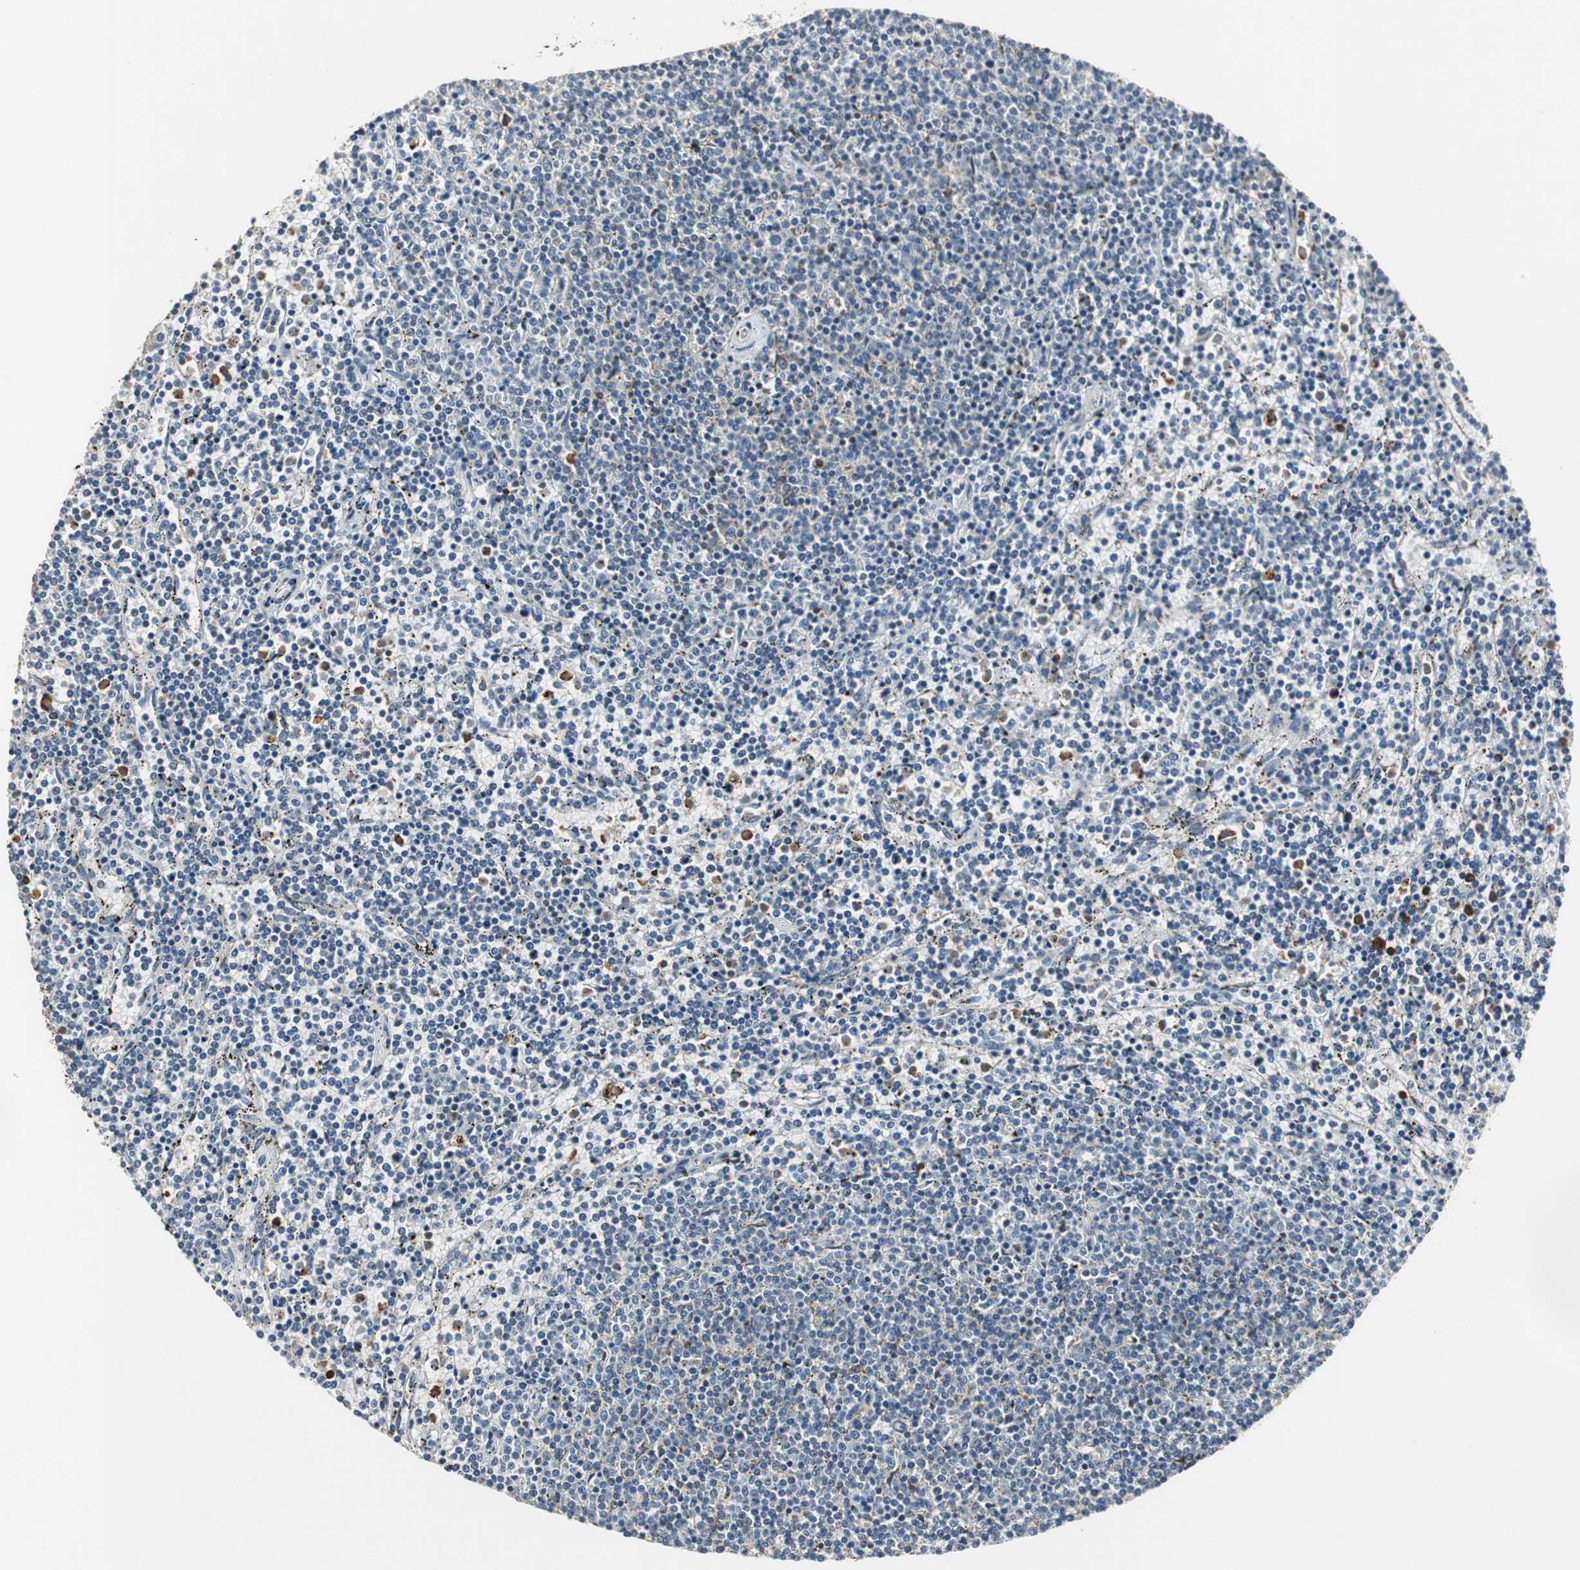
{"staining": {"intensity": "weak", "quantity": "25%-75%", "location": "cytoplasmic/membranous"}, "tissue": "lymphoma", "cell_type": "Tumor cells", "image_type": "cancer", "snomed": [{"axis": "morphology", "description": "Malignant lymphoma, non-Hodgkin's type, Low grade"}, {"axis": "topography", "description": "Spleen"}], "caption": "Tumor cells demonstrate low levels of weak cytoplasmic/membranous expression in about 25%-75% of cells in human lymphoma. The staining was performed using DAB (3,3'-diaminobenzidine), with brown indicating positive protein expression. Nuclei are stained blue with hematoxylin.", "gene": "JTB", "patient": {"sex": "female", "age": 50}}